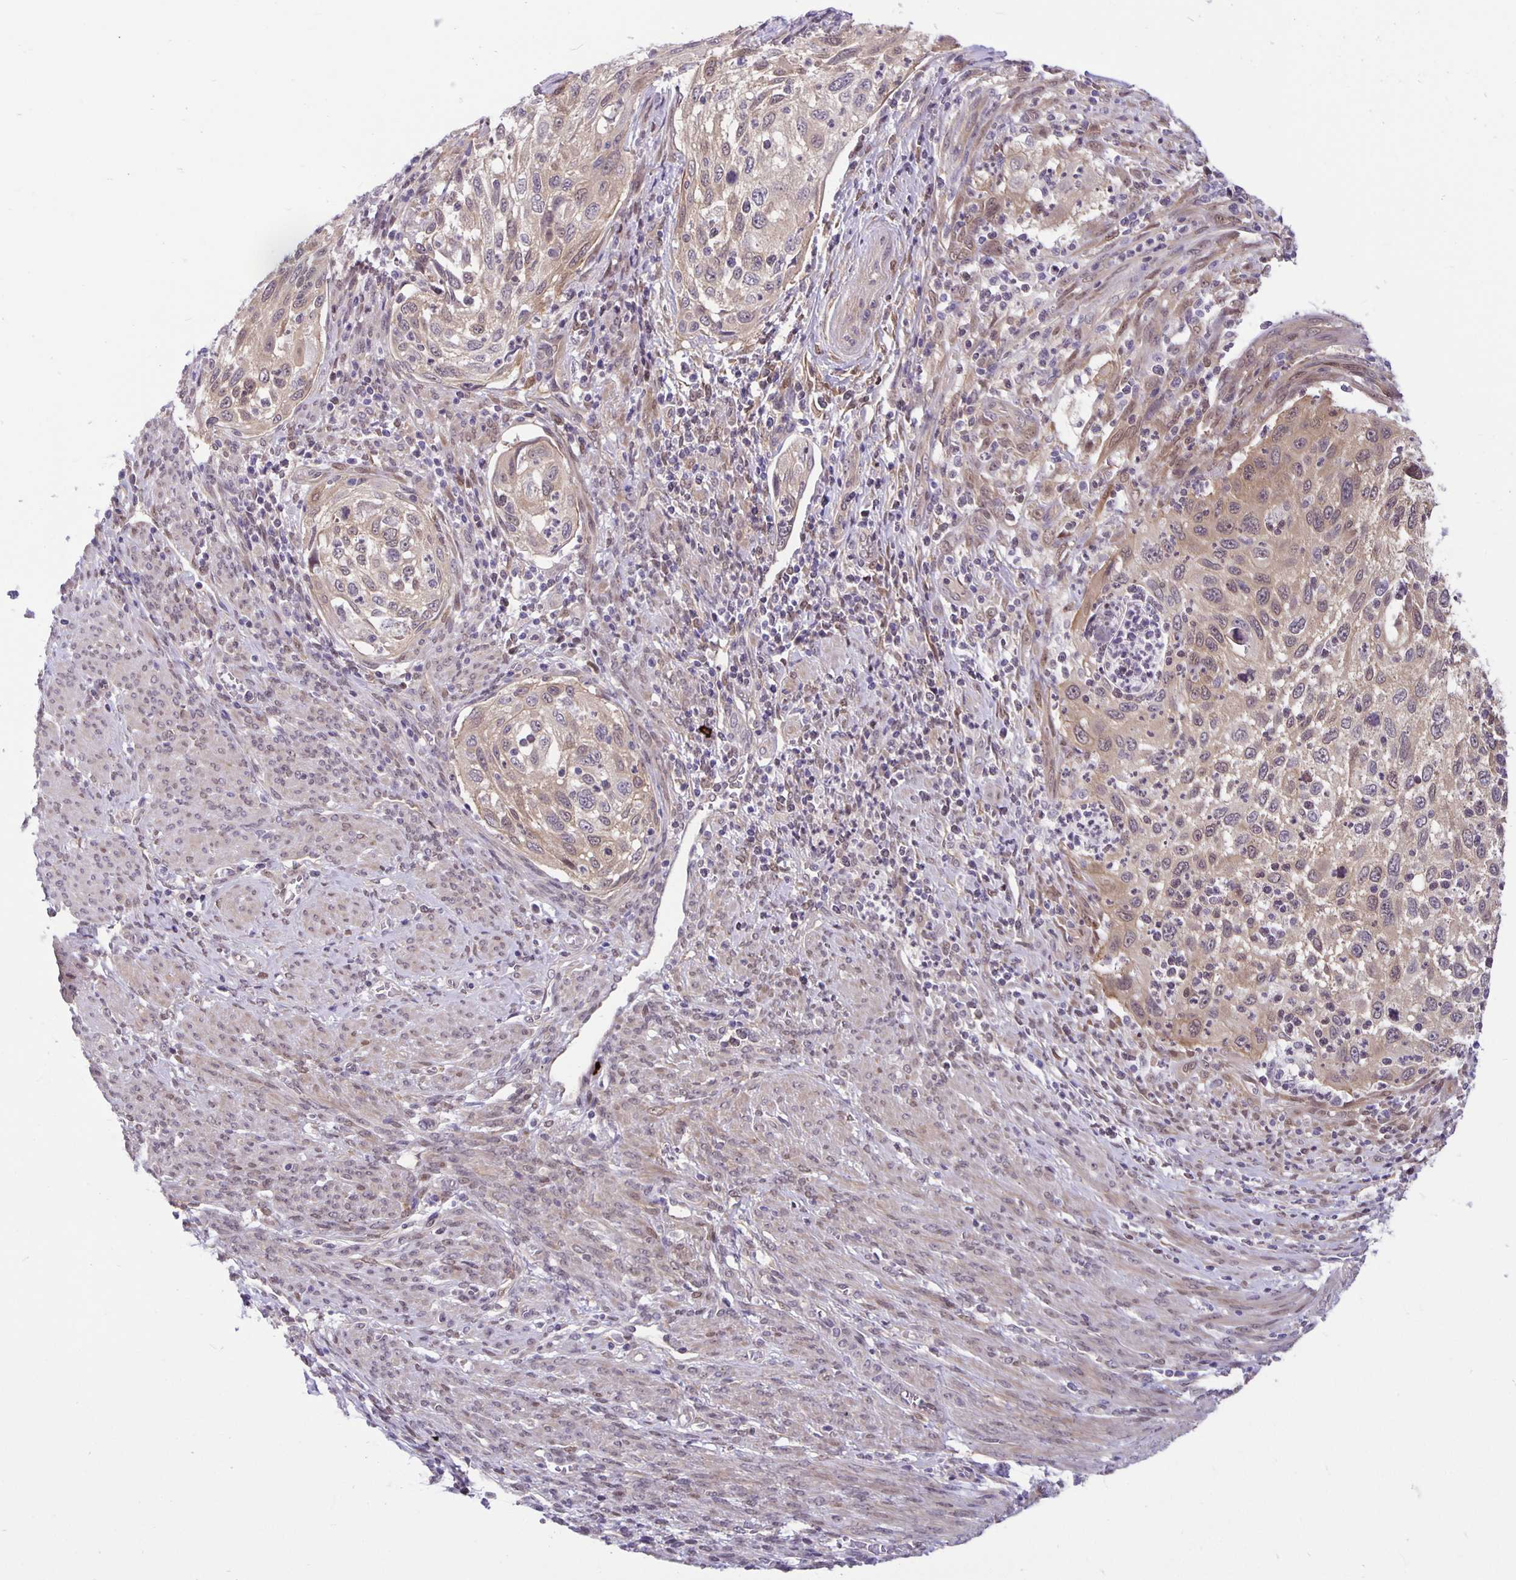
{"staining": {"intensity": "weak", "quantity": ">75%", "location": "cytoplasmic/membranous"}, "tissue": "cervical cancer", "cell_type": "Tumor cells", "image_type": "cancer", "snomed": [{"axis": "morphology", "description": "Squamous cell carcinoma, NOS"}, {"axis": "topography", "description": "Cervix"}], "caption": "Tumor cells demonstrate low levels of weak cytoplasmic/membranous expression in approximately >75% of cells in human cervical cancer (squamous cell carcinoma).", "gene": "TAX1BP3", "patient": {"sex": "female", "age": 70}}